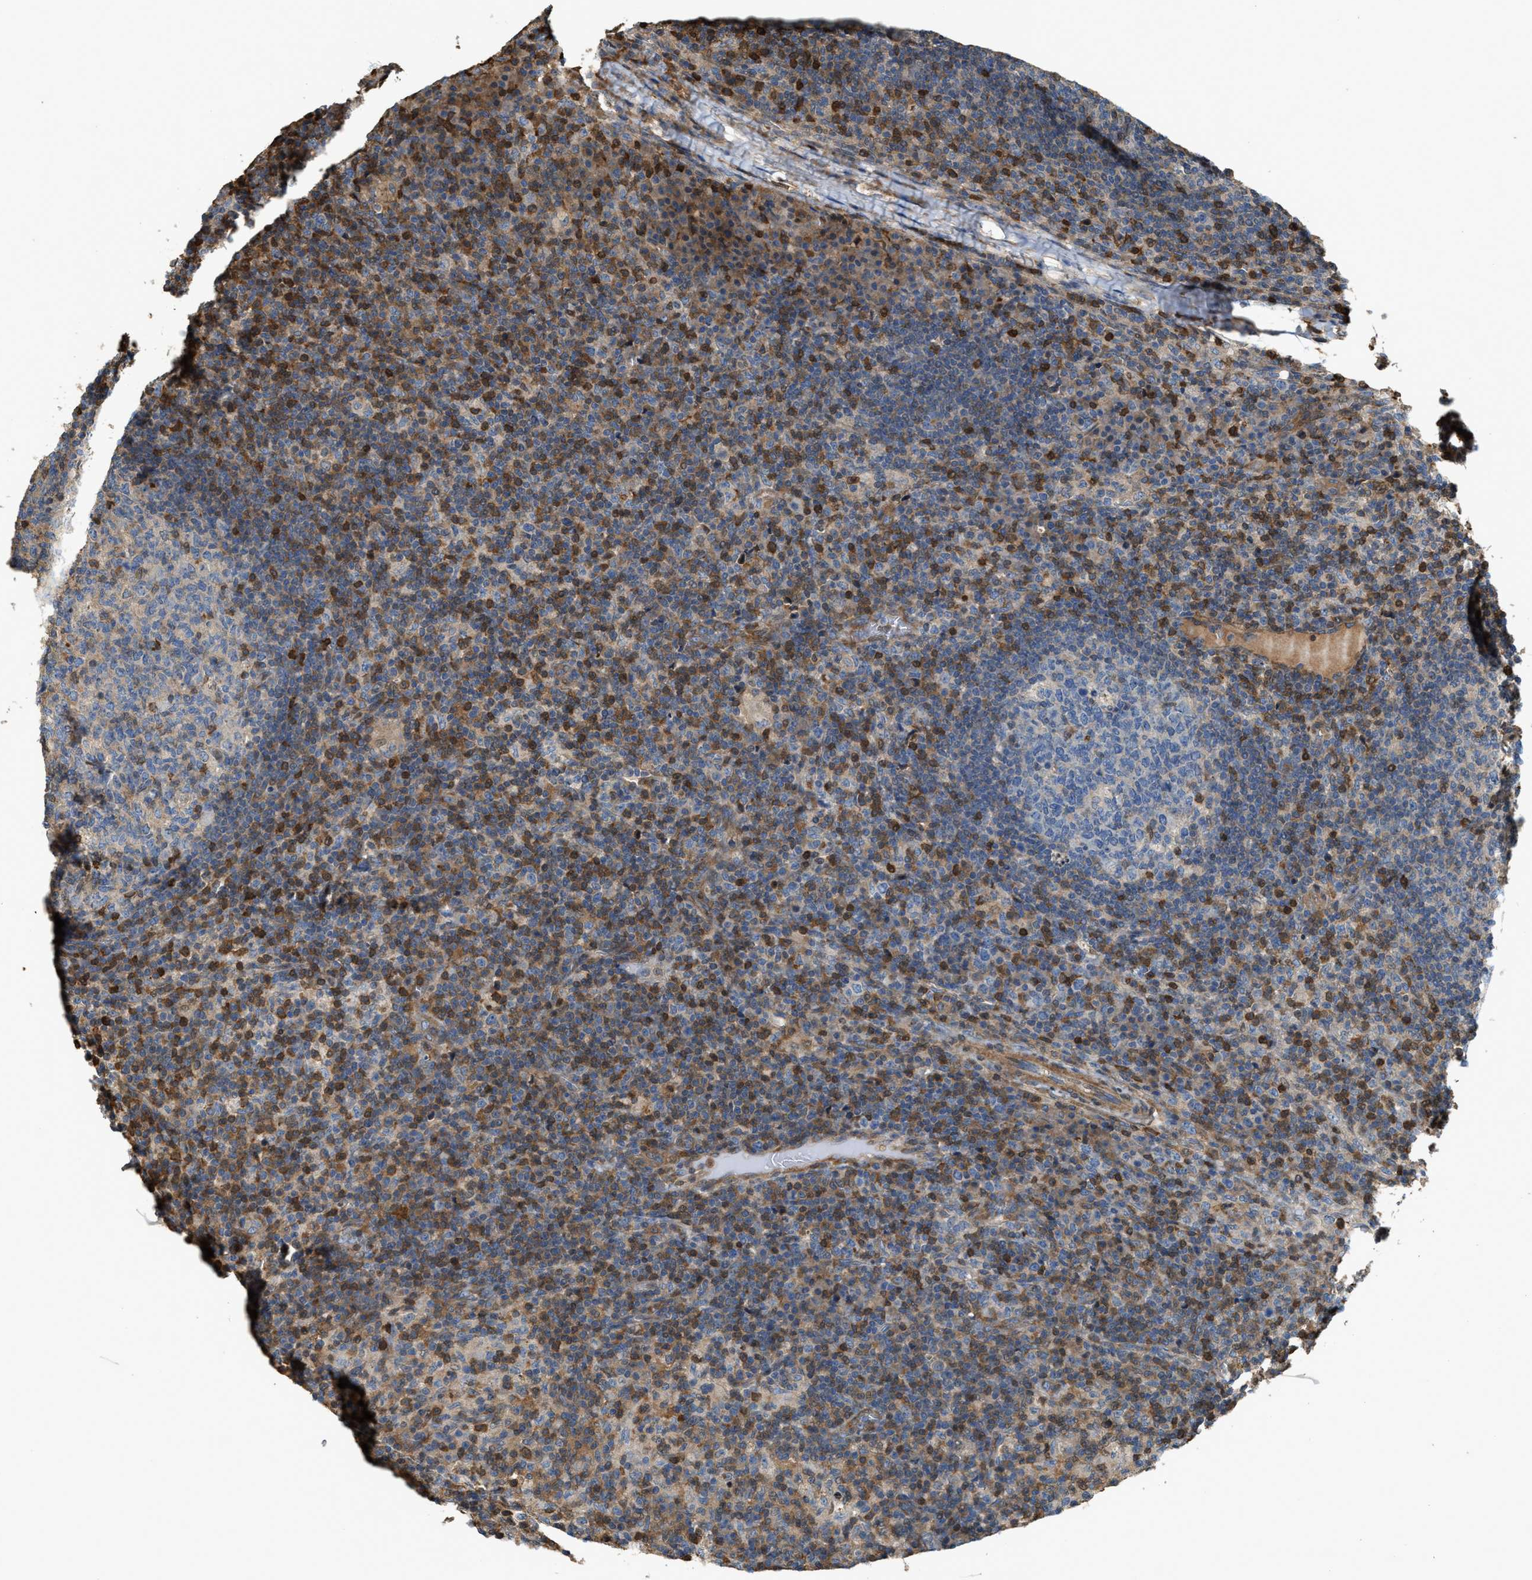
{"staining": {"intensity": "weak", "quantity": "<25%", "location": "cytoplasmic/membranous"}, "tissue": "lymph node", "cell_type": "Germinal center cells", "image_type": "normal", "snomed": [{"axis": "morphology", "description": "Normal tissue, NOS"}, {"axis": "morphology", "description": "Inflammation, NOS"}, {"axis": "topography", "description": "Lymph node"}], "caption": "Protein analysis of unremarkable lymph node demonstrates no significant positivity in germinal center cells. (Immunohistochemistry, brightfield microscopy, high magnification).", "gene": "SERPINB5", "patient": {"sex": "male", "age": 55}}